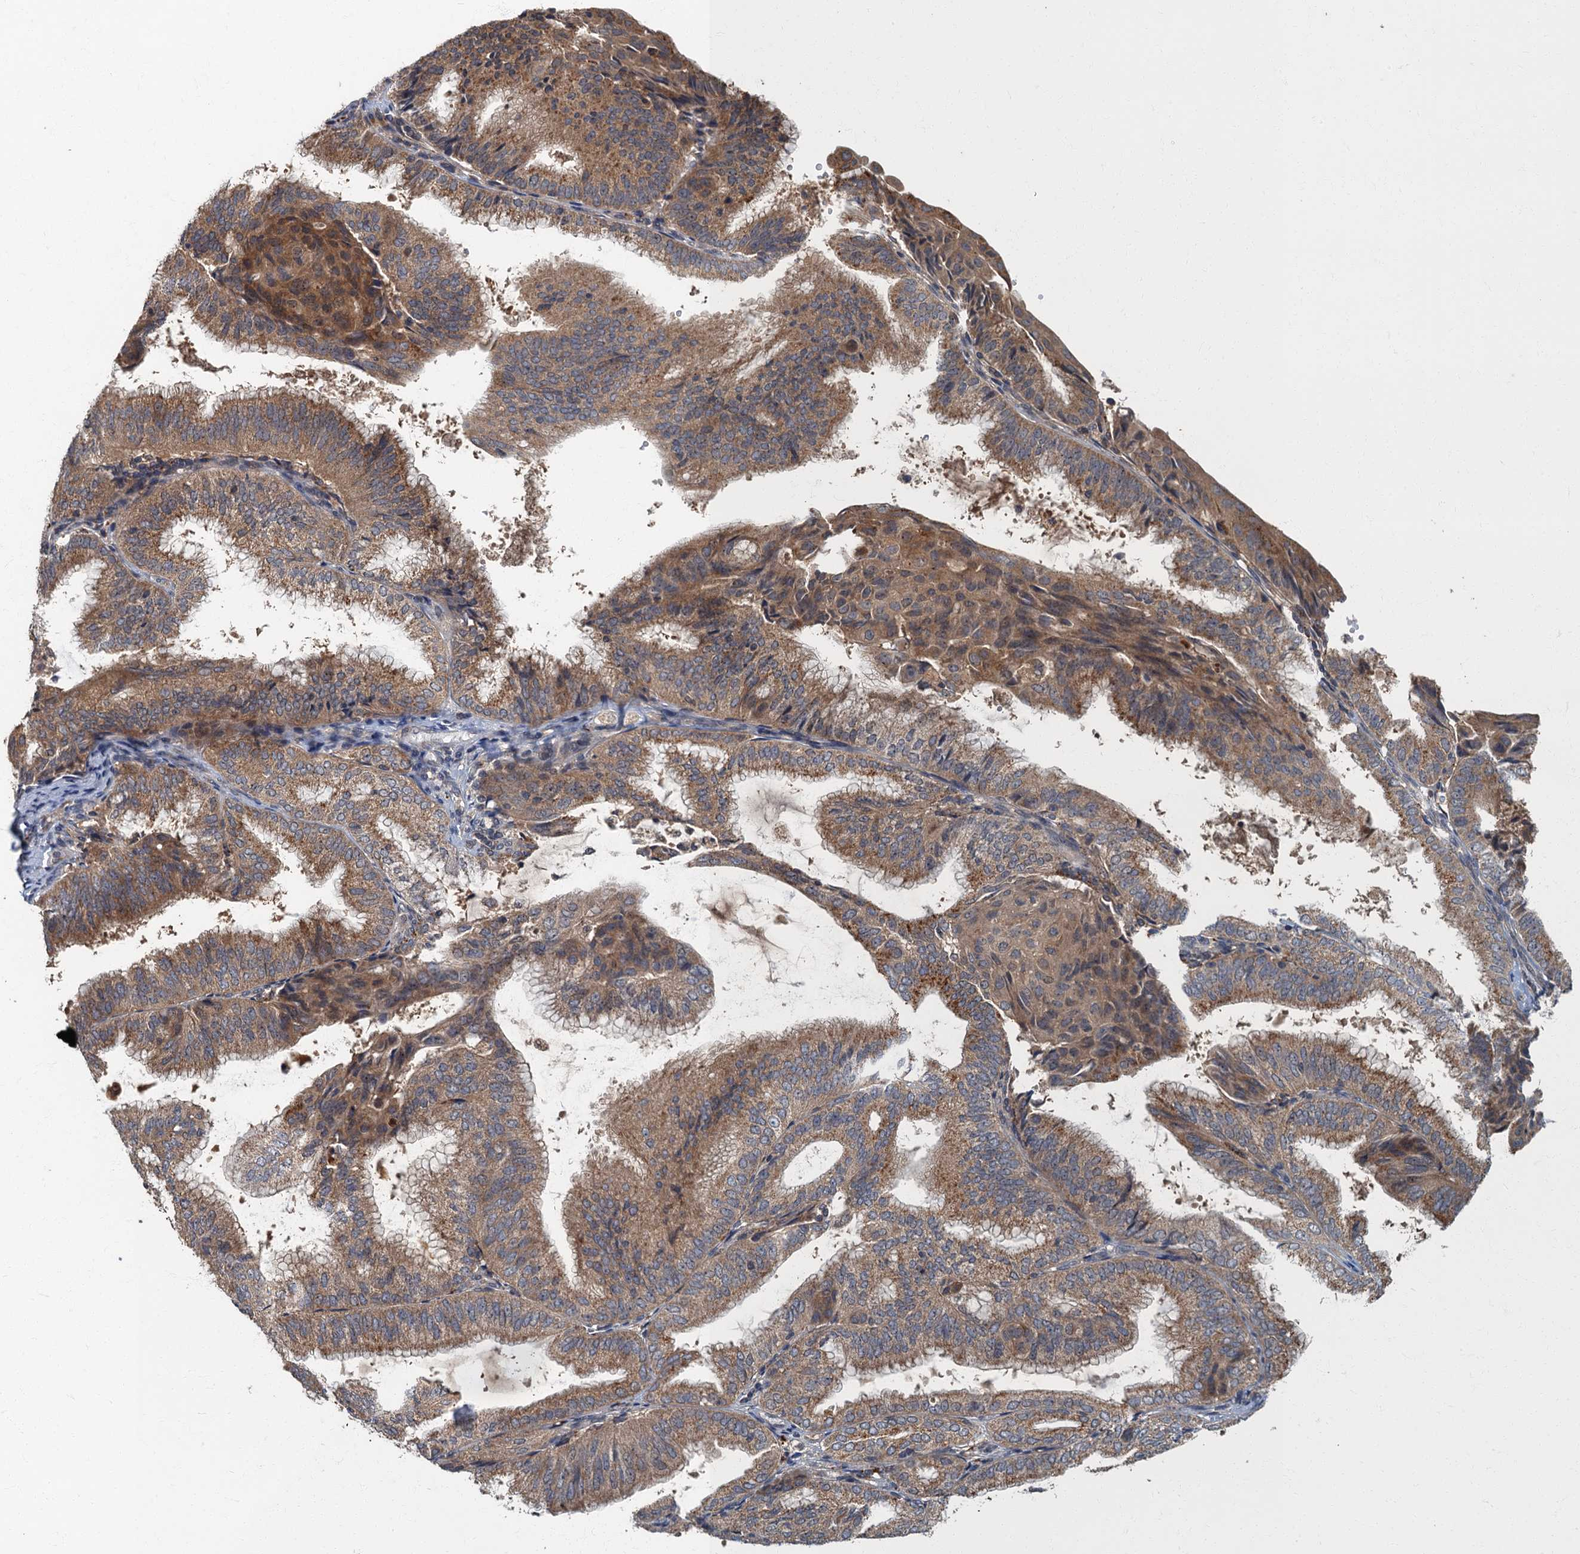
{"staining": {"intensity": "moderate", "quantity": ">75%", "location": "cytoplasmic/membranous"}, "tissue": "endometrial cancer", "cell_type": "Tumor cells", "image_type": "cancer", "snomed": [{"axis": "morphology", "description": "Adenocarcinoma, NOS"}, {"axis": "topography", "description": "Endometrium"}], "caption": "Immunohistochemistry (IHC) of endometrial cancer (adenocarcinoma) displays medium levels of moderate cytoplasmic/membranous expression in approximately >75% of tumor cells. Immunohistochemistry stains the protein in brown and the nuclei are stained blue.", "gene": "WDCP", "patient": {"sex": "female", "age": 49}}